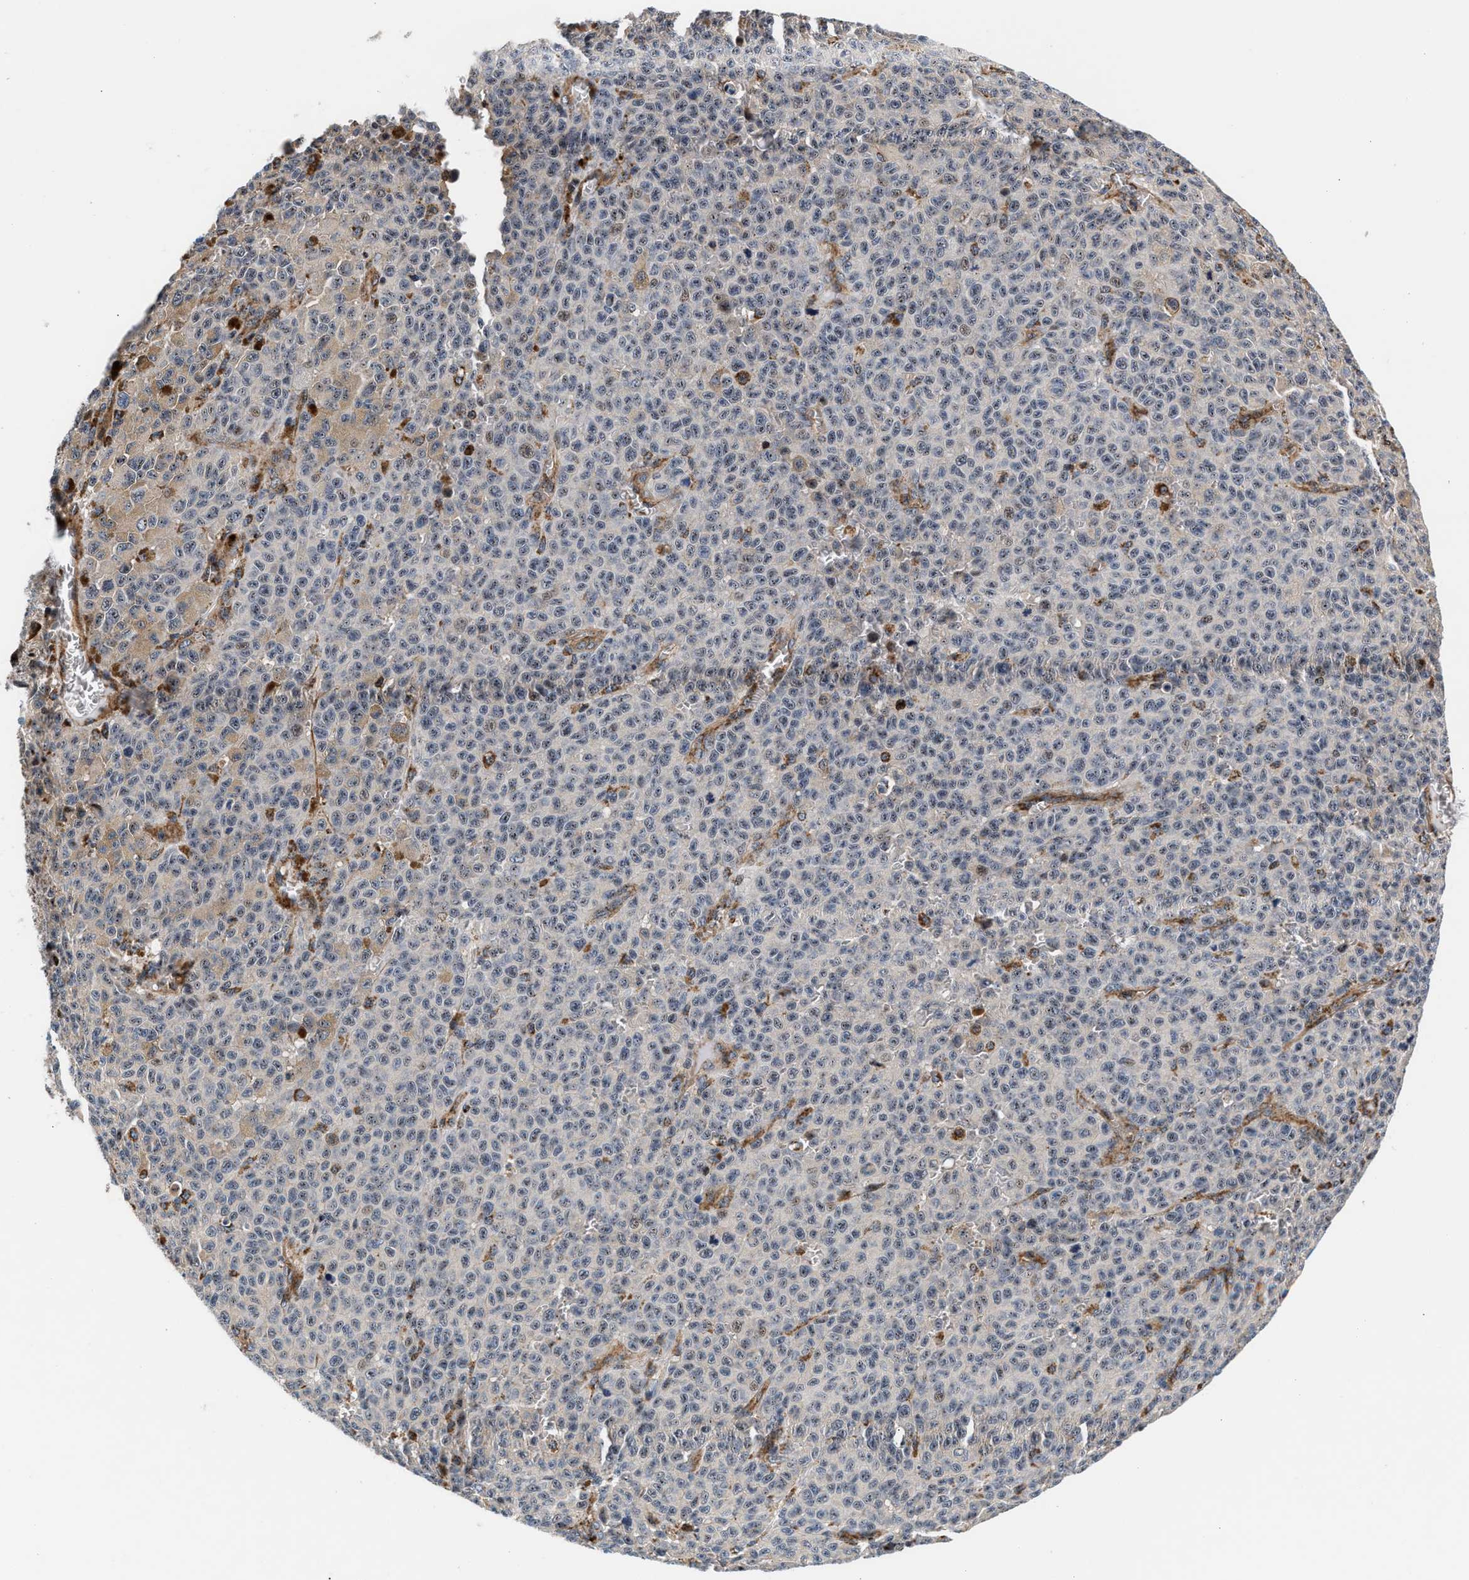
{"staining": {"intensity": "negative", "quantity": "none", "location": "none"}, "tissue": "melanoma", "cell_type": "Tumor cells", "image_type": "cancer", "snomed": [{"axis": "morphology", "description": "Malignant melanoma, NOS"}, {"axis": "topography", "description": "Skin"}], "caption": "The micrograph exhibits no staining of tumor cells in malignant melanoma.", "gene": "SGK1", "patient": {"sex": "female", "age": 82}}